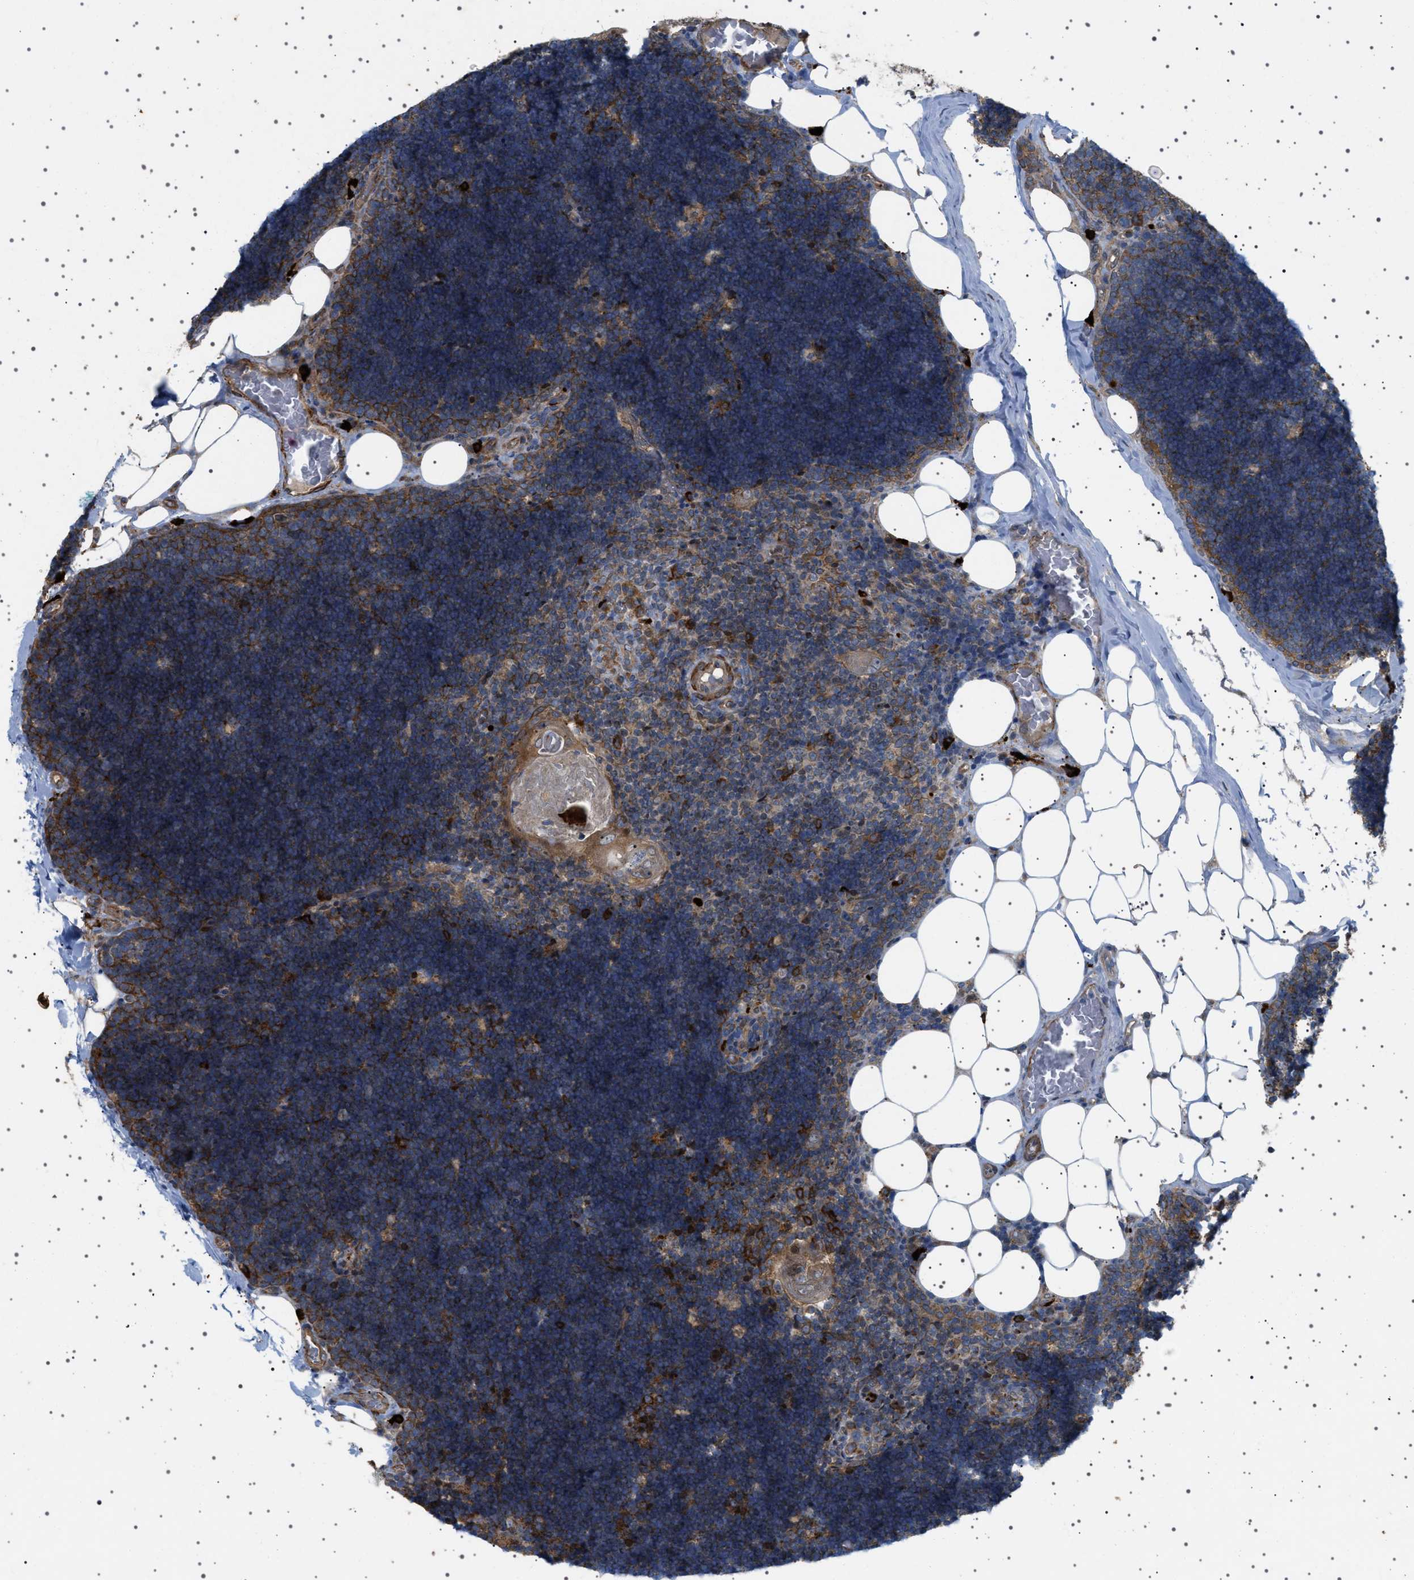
{"staining": {"intensity": "moderate", "quantity": "<25%", "location": "cytoplasmic/membranous"}, "tissue": "lymph node", "cell_type": "Germinal center cells", "image_type": "normal", "snomed": [{"axis": "morphology", "description": "Normal tissue, NOS"}, {"axis": "topography", "description": "Lymph node"}], "caption": "Germinal center cells exhibit low levels of moderate cytoplasmic/membranous expression in approximately <25% of cells in normal human lymph node. The staining was performed using DAB, with brown indicating positive protein expression. Nuclei are stained blue with hematoxylin.", "gene": "CCDC186", "patient": {"sex": "male", "age": 33}}